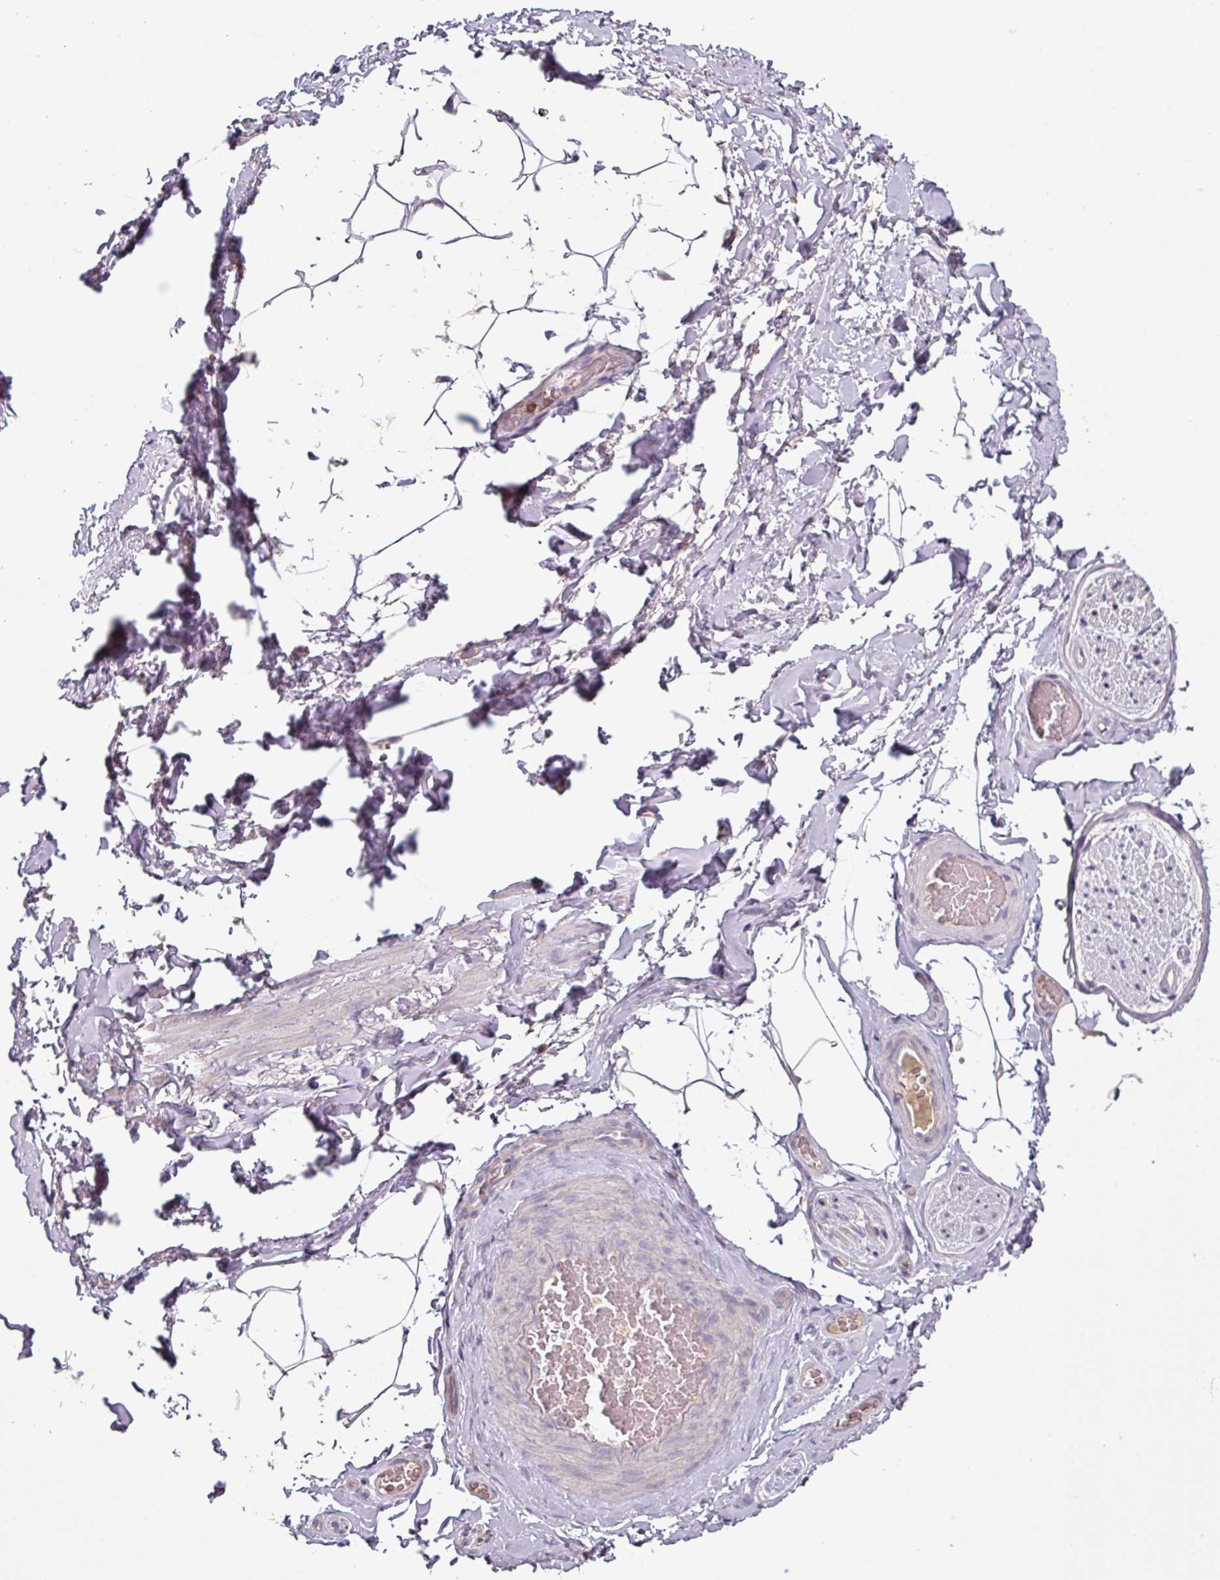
{"staining": {"intensity": "negative", "quantity": "none", "location": "none"}, "tissue": "adipose tissue", "cell_type": "Adipocytes", "image_type": "normal", "snomed": [{"axis": "morphology", "description": "Normal tissue, NOS"}, {"axis": "topography", "description": "Vascular tissue"}, {"axis": "topography", "description": "Peripheral nerve tissue"}], "caption": "Adipocytes show no significant positivity in benign adipose tissue. (DAB immunohistochemistry visualized using brightfield microscopy, high magnification).", "gene": "CD3G", "patient": {"sex": "male", "age": 41}}